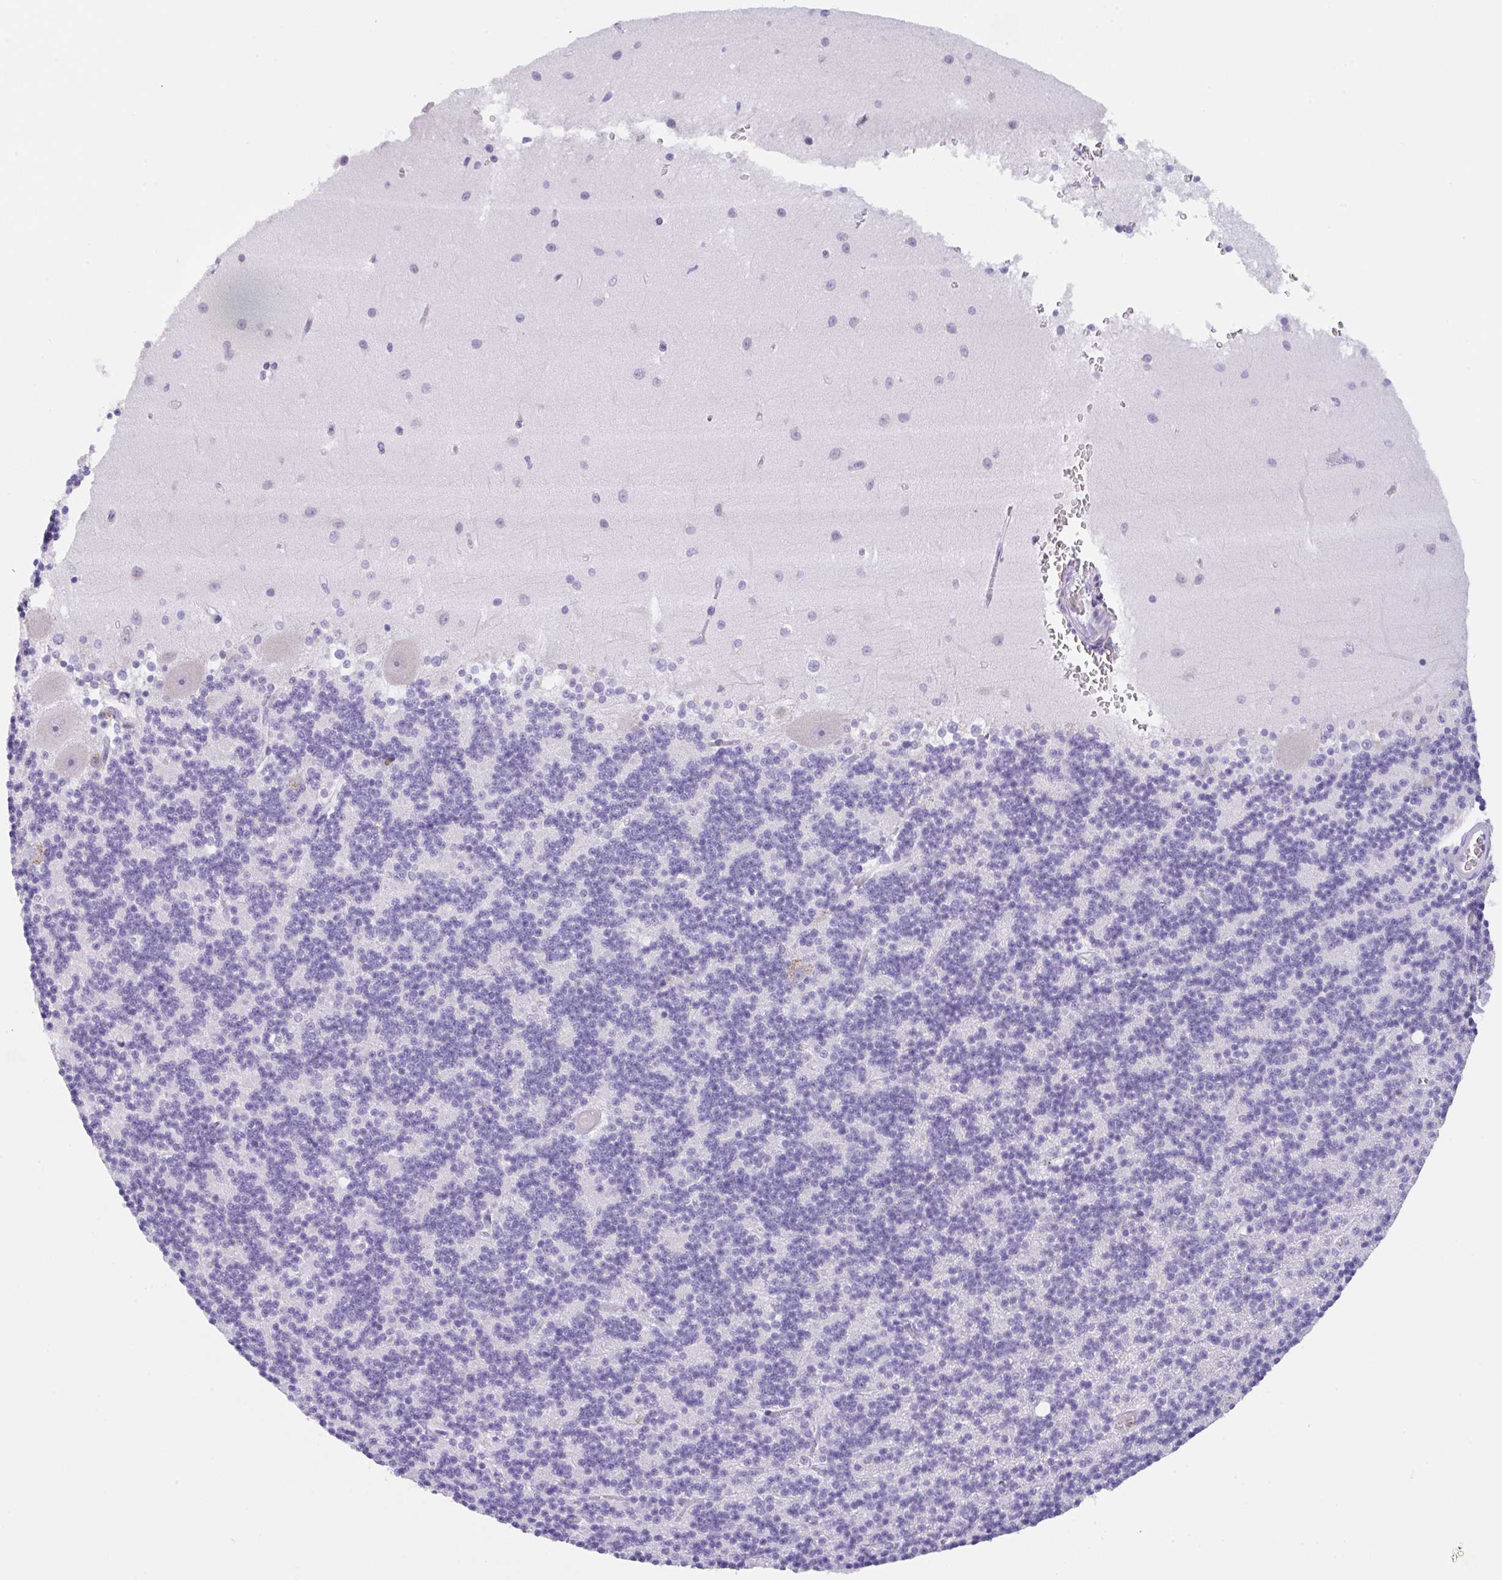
{"staining": {"intensity": "negative", "quantity": "none", "location": "none"}, "tissue": "cerebellum", "cell_type": "Cells in granular layer", "image_type": "normal", "snomed": [{"axis": "morphology", "description": "Normal tissue, NOS"}, {"axis": "topography", "description": "Cerebellum"}], "caption": "Immunohistochemistry (IHC) photomicrograph of benign human cerebellum stained for a protein (brown), which displays no expression in cells in granular layer. (Brightfield microscopy of DAB (3,3'-diaminobenzidine) immunohistochemistry (IHC) at high magnification).", "gene": "TRAF4", "patient": {"sex": "male", "age": 54}}